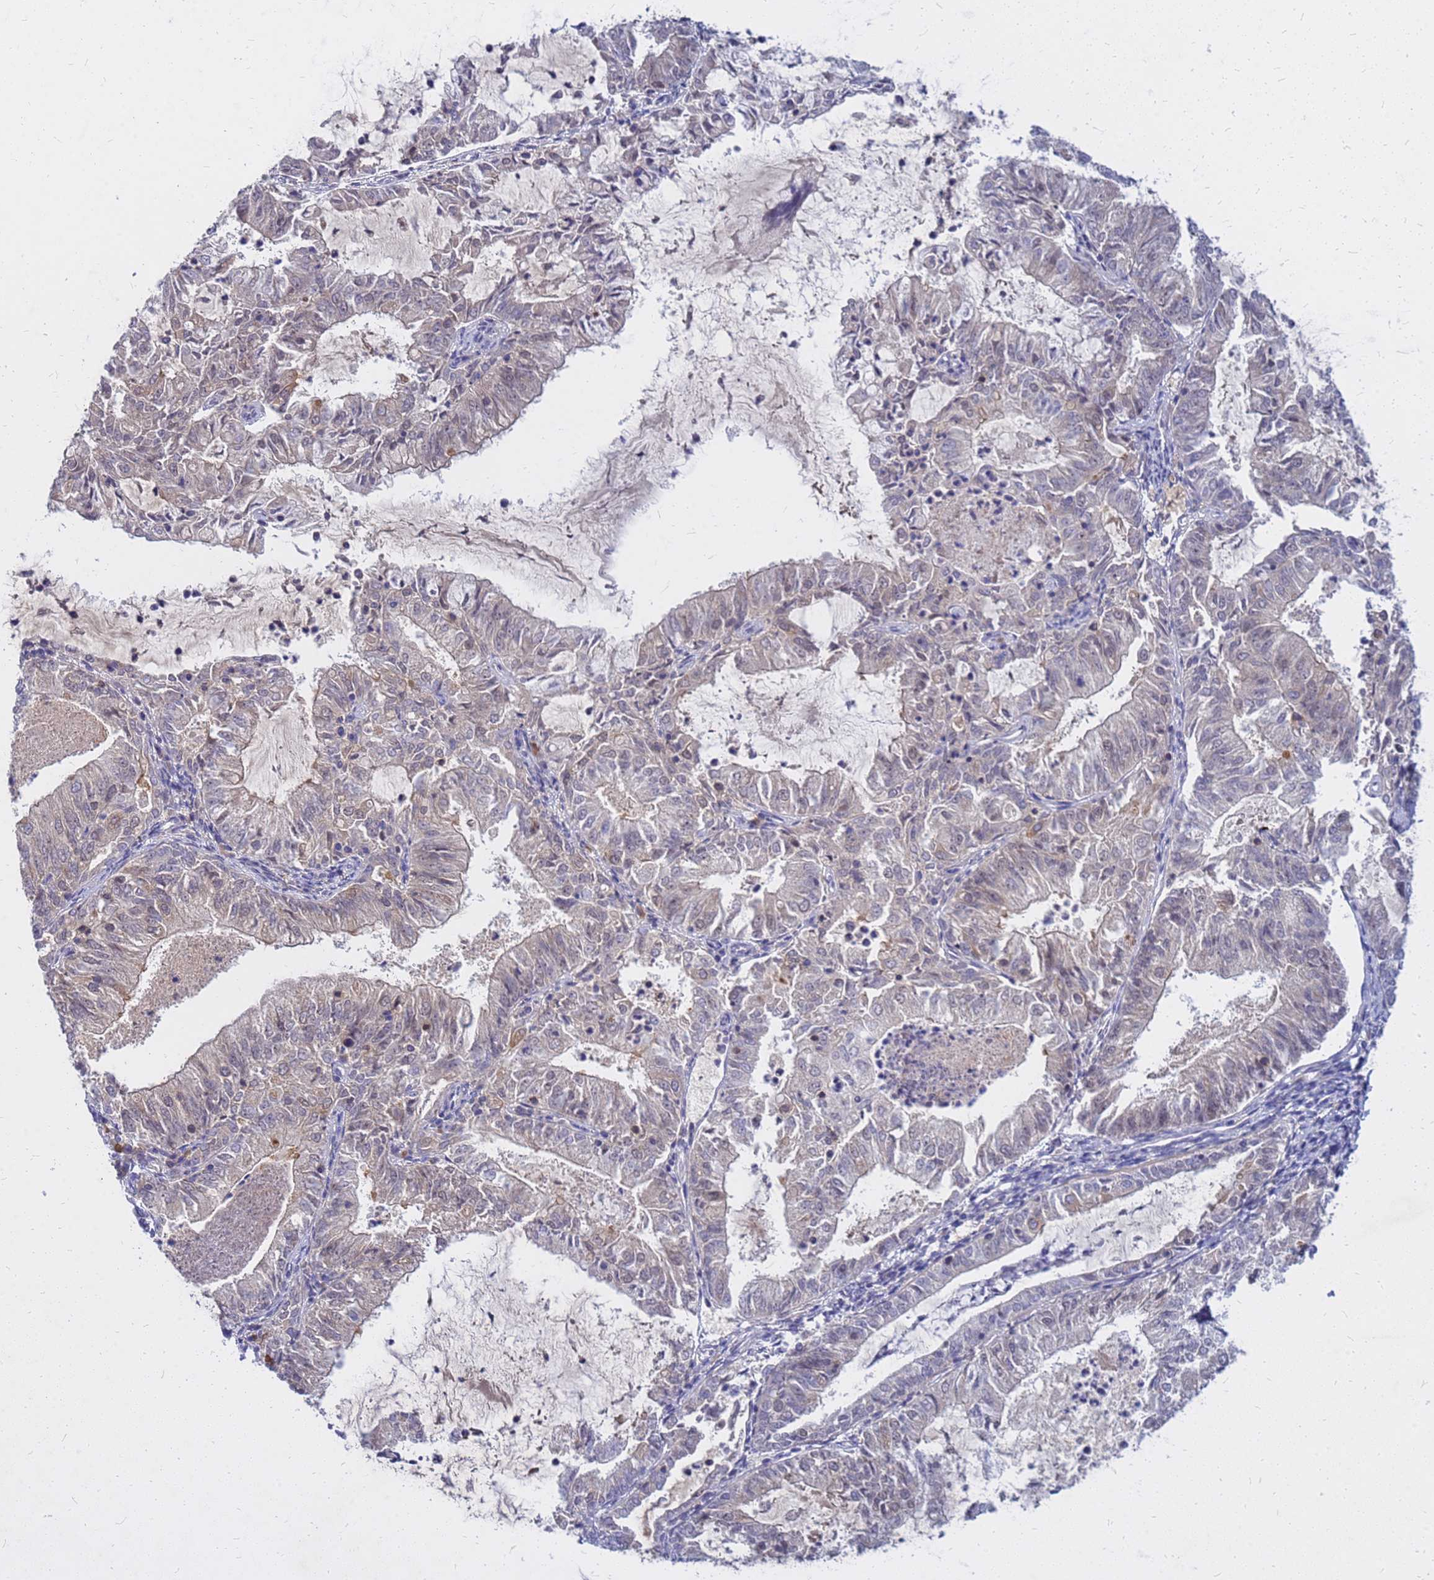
{"staining": {"intensity": "weak", "quantity": "25%-75%", "location": "nuclear"}, "tissue": "endometrial cancer", "cell_type": "Tumor cells", "image_type": "cancer", "snomed": [{"axis": "morphology", "description": "Adenocarcinoma, NOS"}, {"axis": "topography", "description": "Endometrium"}], "caption": "Protein staining of endometrial cancer (adenocarcinoma) tissue exhibits weak nuclear positivity in approximately 25%-75% of tumor cells.", "gene": "SRGAP3", "patient": {"sex": "female", "age": 57}}